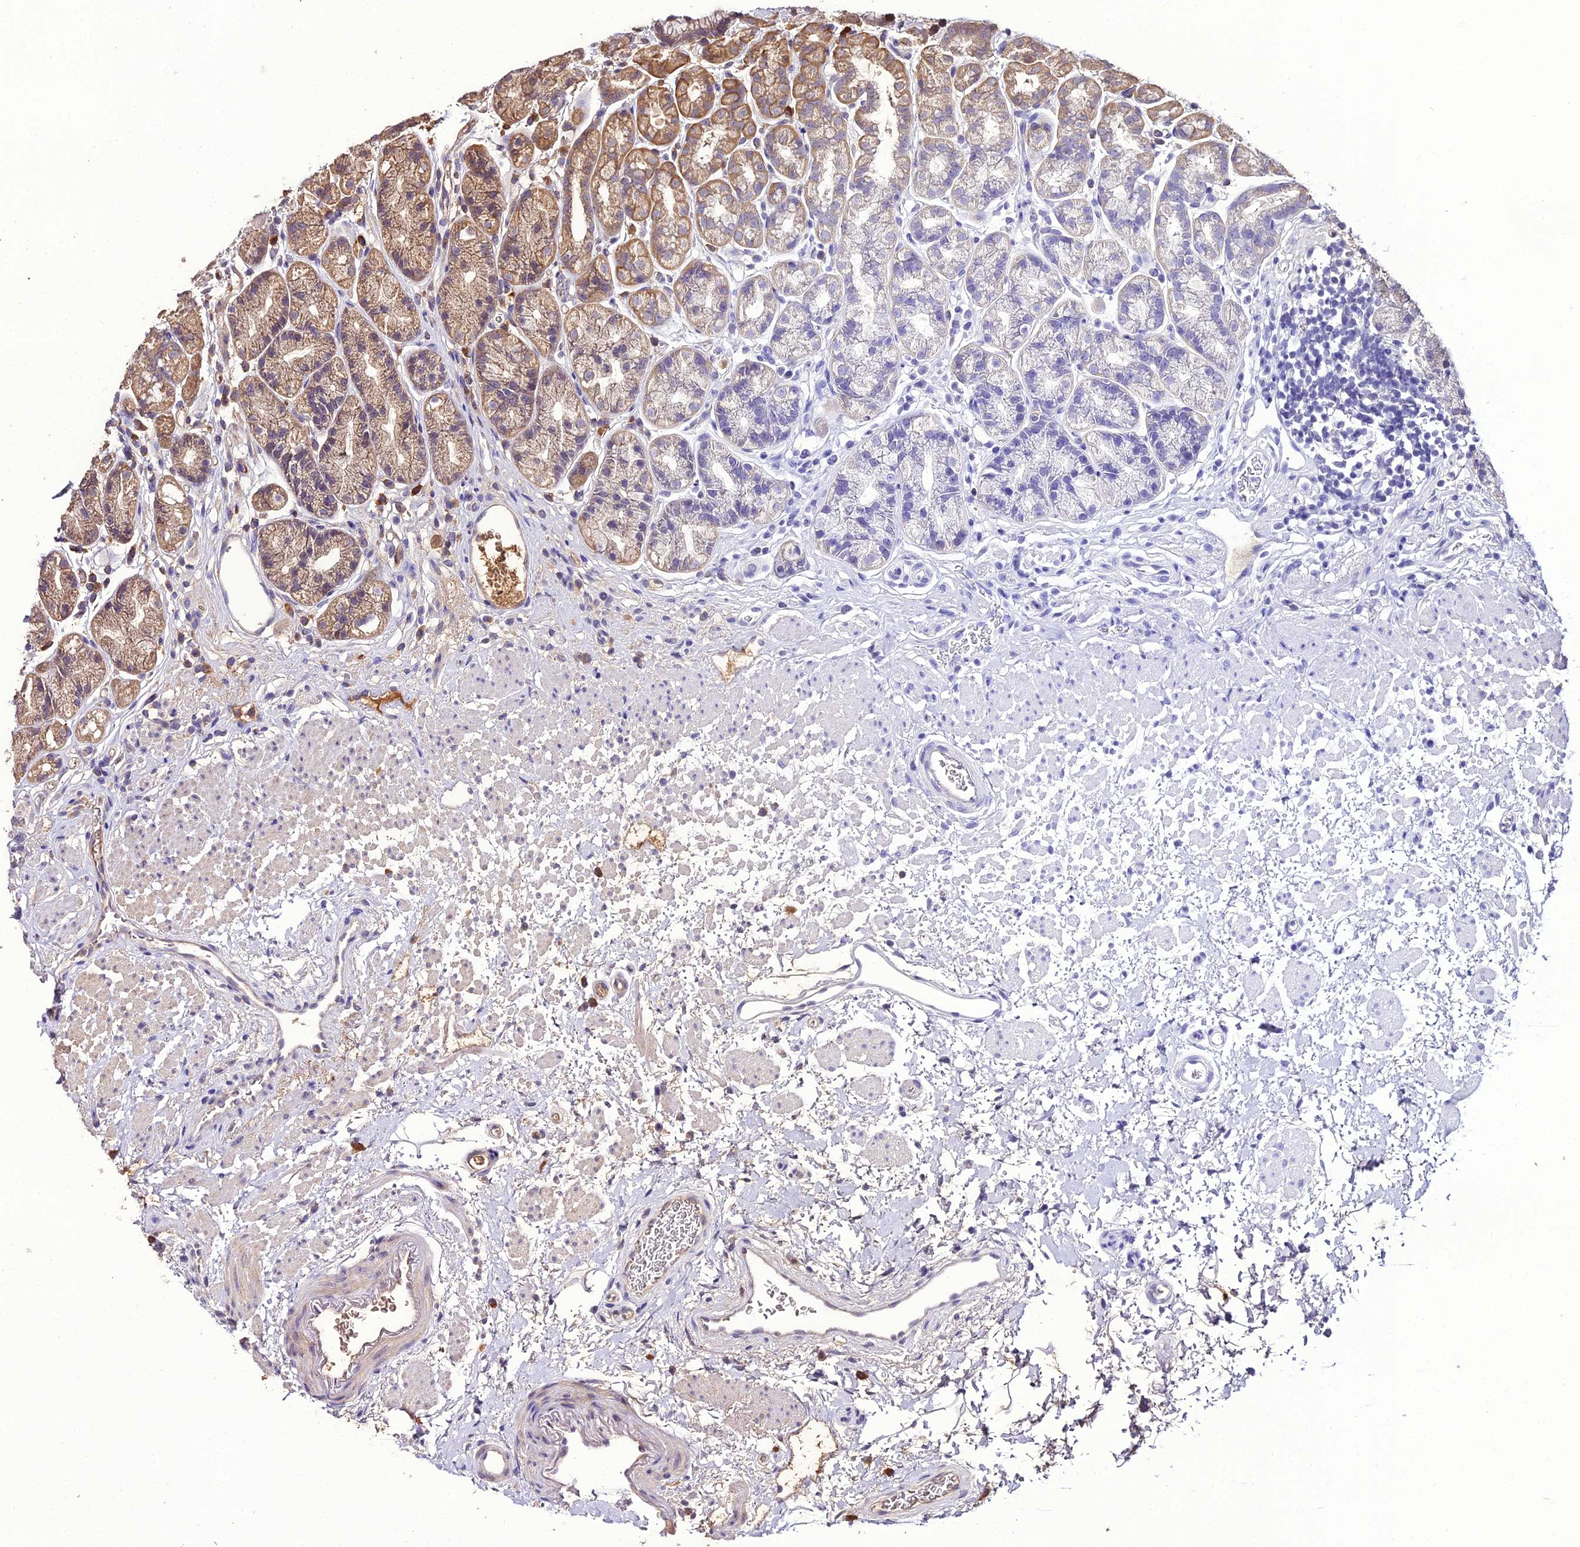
{"staining": {"intensity": "moderate", "quantity": "25%-75%", "location": "cytoplasmic/membranous"}, "tissue": "stomach", "cell_type": "Glandular cells", "image_type": "normal", "snomed": [{"axis": "morphology", "description": "Normal tissue, NOS"}, {"axis": "topography", "description": "Stomach"}], "caption": "Immunohistochemical staining of normal stomach exhibits medium levels of moderate cytoplasmic/membranous staining in approximately 25%-75% of glandular cells.", "gene": "KCTD16", "patient": {"sex": "male", "age": 63}}